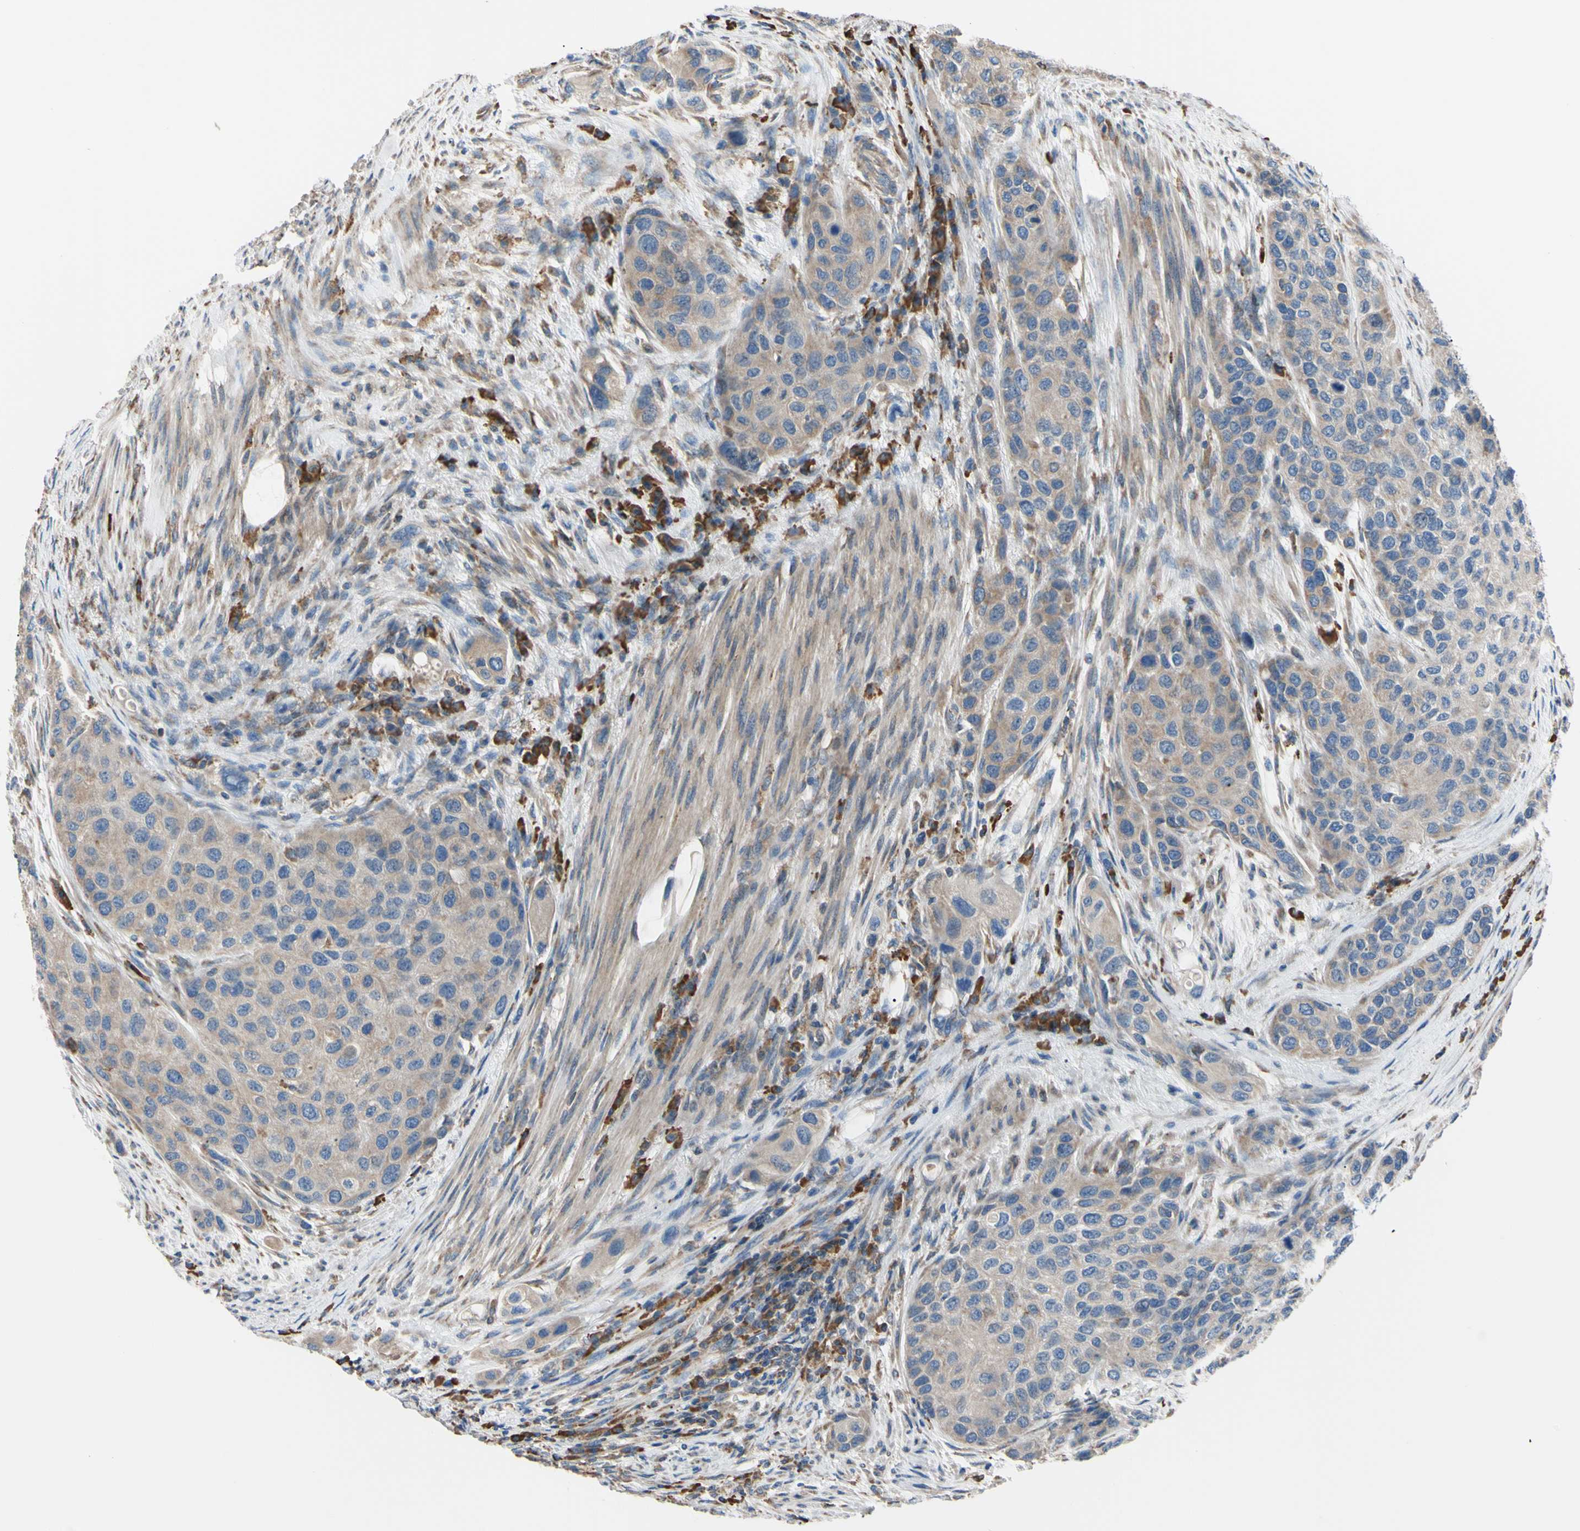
{"staining": {"intensity": "weak", "quantity": ">75%", "location": "cytoplasmic/membranous"}, "tissue": "urothelial cancer", "cell_type": "Tumor cells", "image_type": "cancer", "snomed": [{"axis": "morphology", "description": "Urothelial carcinoma, High grade"}, {"axis": "topography", "description": "Urinary bladder"}], "caption": "A brown stain highlights weak cytoplasmic/membranous staining of a protein in urothelial carcinoma (high-grade) tumor cells.", "gene": "BMF", "patient": {"sex": "female", "age": 56}}